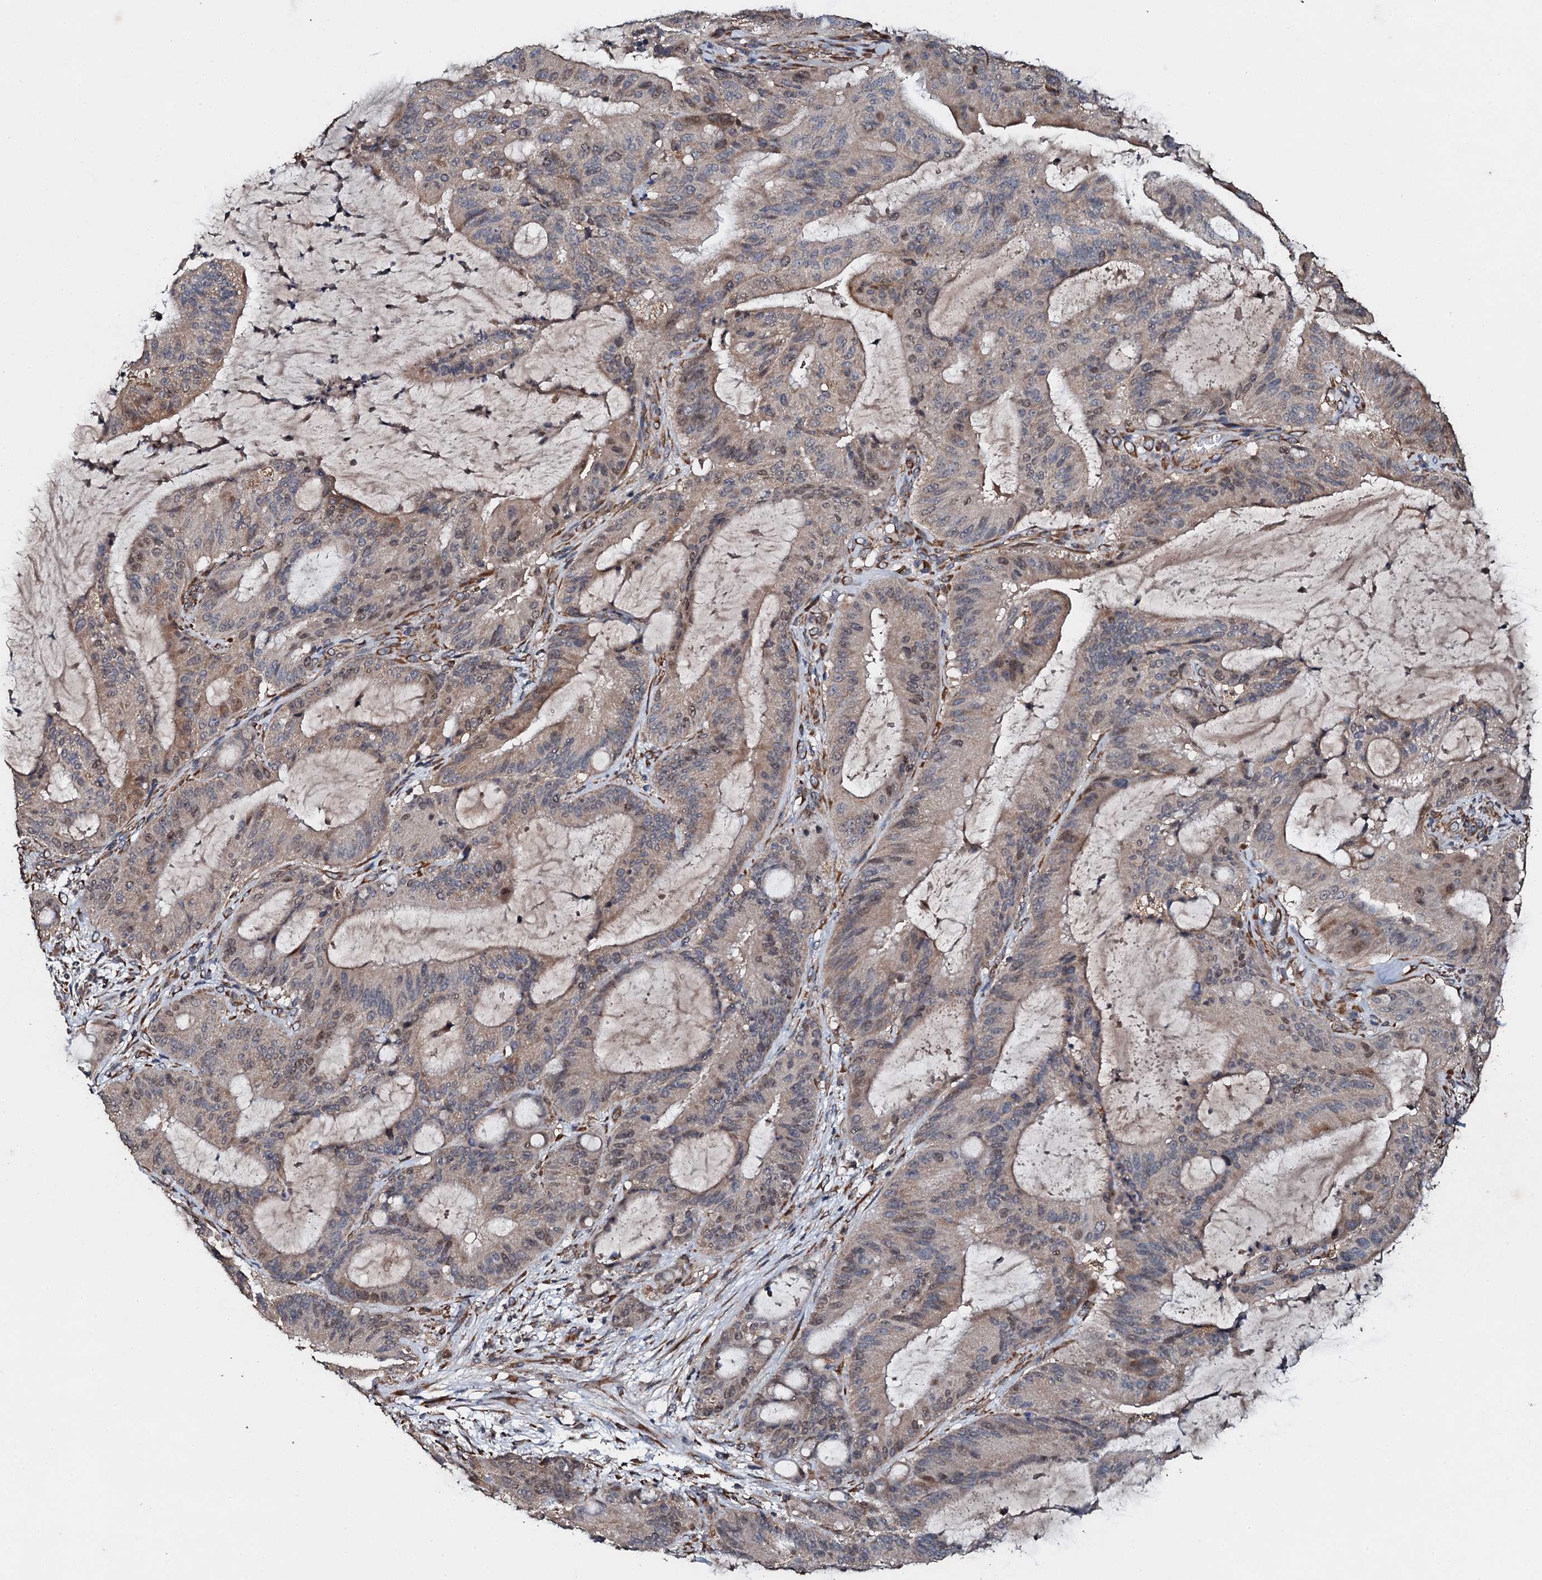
{"staining": {"intensity": "weak", "quantity": "<25%", "location": "cytoplasmic/membranous"}, "tissue": "liver cancer", "cell_type": "Tumor cells", "image_type": "cancer", "snomed": [{"axis": "morphology", "description": "Normal tissue, NOS"}, {"axis": "morphology", "description": "Cholangiocarcinoma"}, {"axis": "topography", "description": "Liver"}, {"axis": "topography", "description": "Peripheral nerve tissue"}], "caption": "Tumor cells are negative for brown protein staining in liver cancer (cholangiocarcinoma).", "gene": "ADAMTS10", "patient": {"sex": "female", "age": 73}}